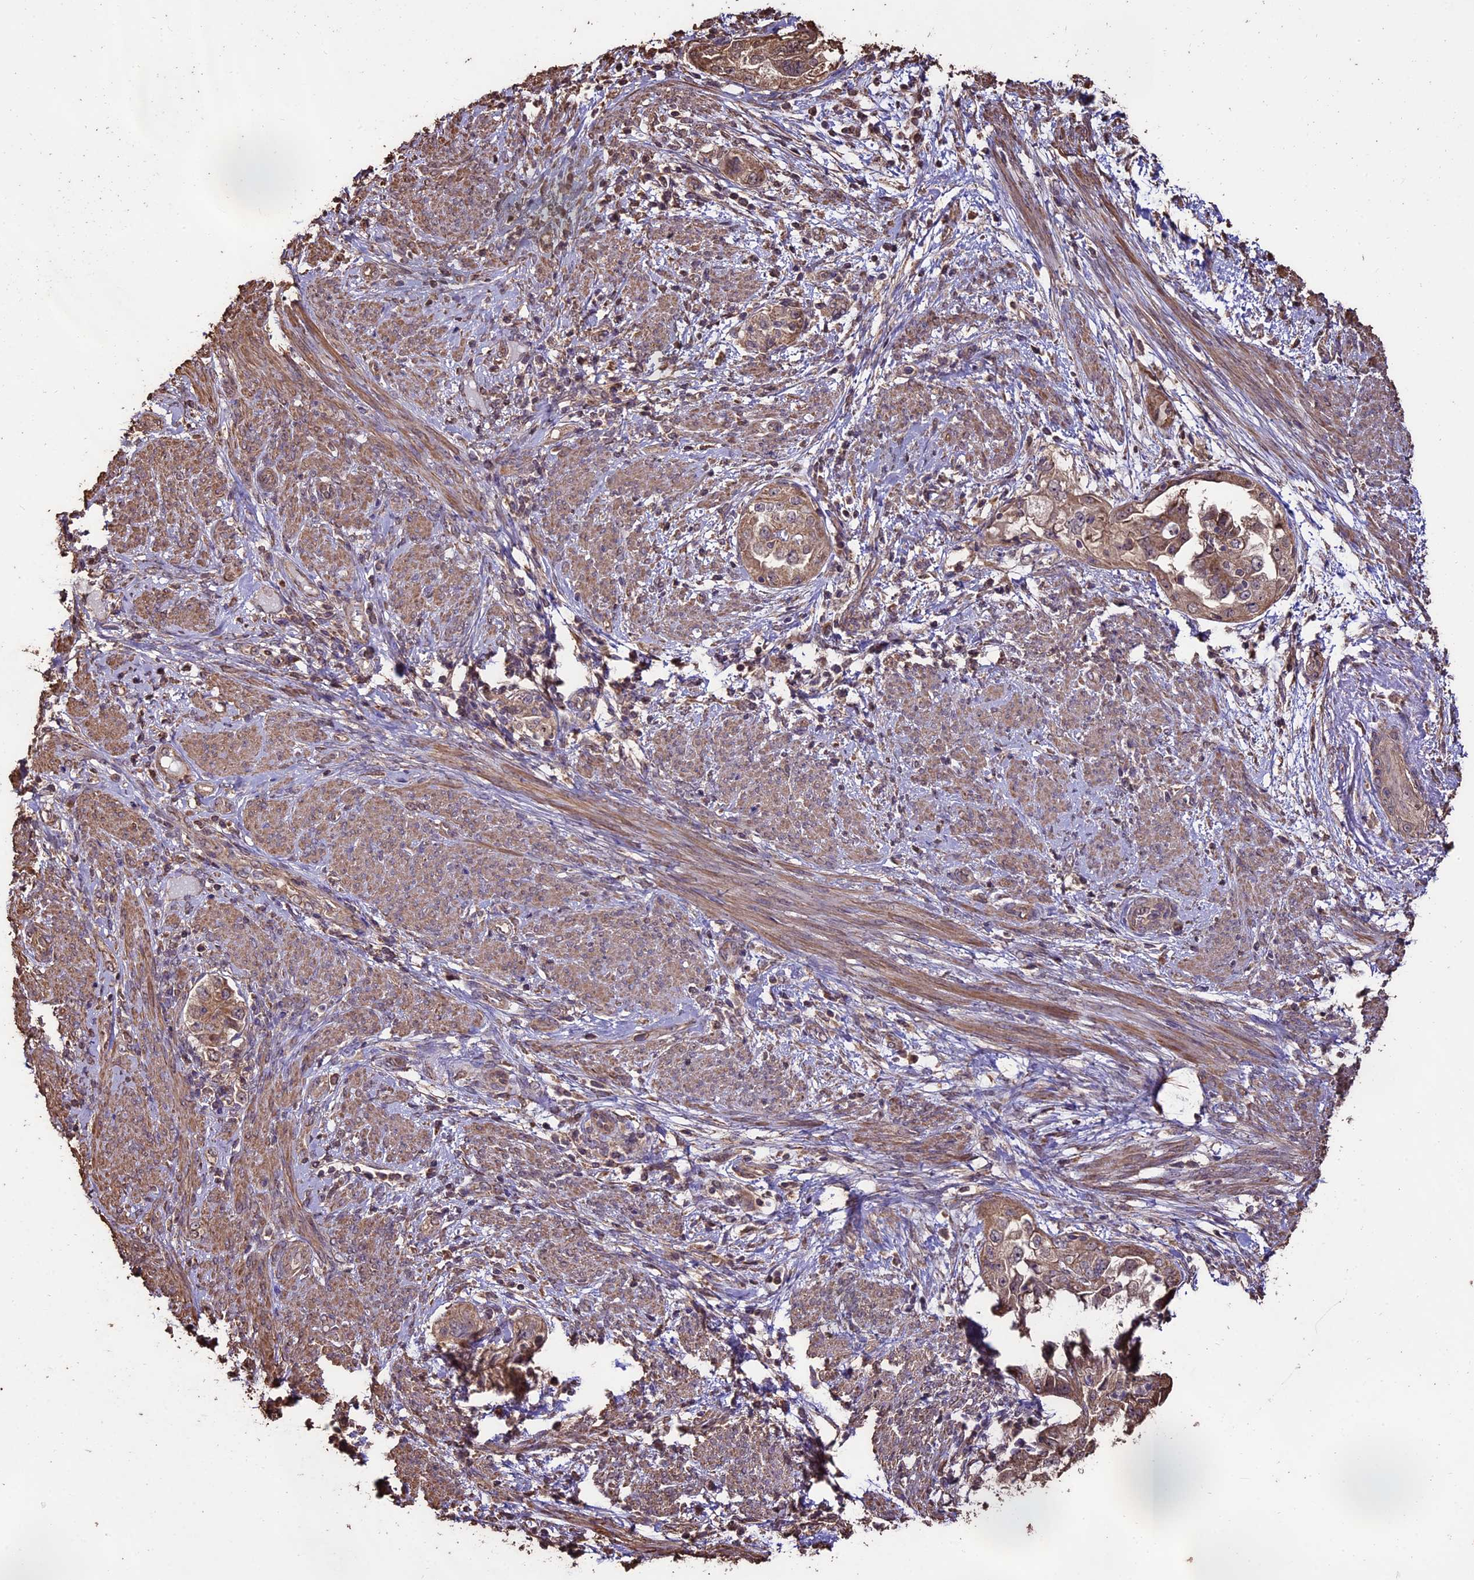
{"staining": {"intensity": "moderate", "quantity": ">75%", "location": "cytoplasmic/membranous"}, "tissue": "endometrial cancer", "cell_type": "Tumor cells", "image_type": "cancer", "snomed": [{"axis": "morphology", "description": "Adenocarcinoma, NOS"}, {"axis": "topography", "description": "Endometrium"}], "caption": "Human endometrial cancer (adenocarcinoma) stained with a protein marker reveals moderate staining in tumor cells.", "gene": "PGPEP1L", "patient": {"sex": "female", "age": 85}}